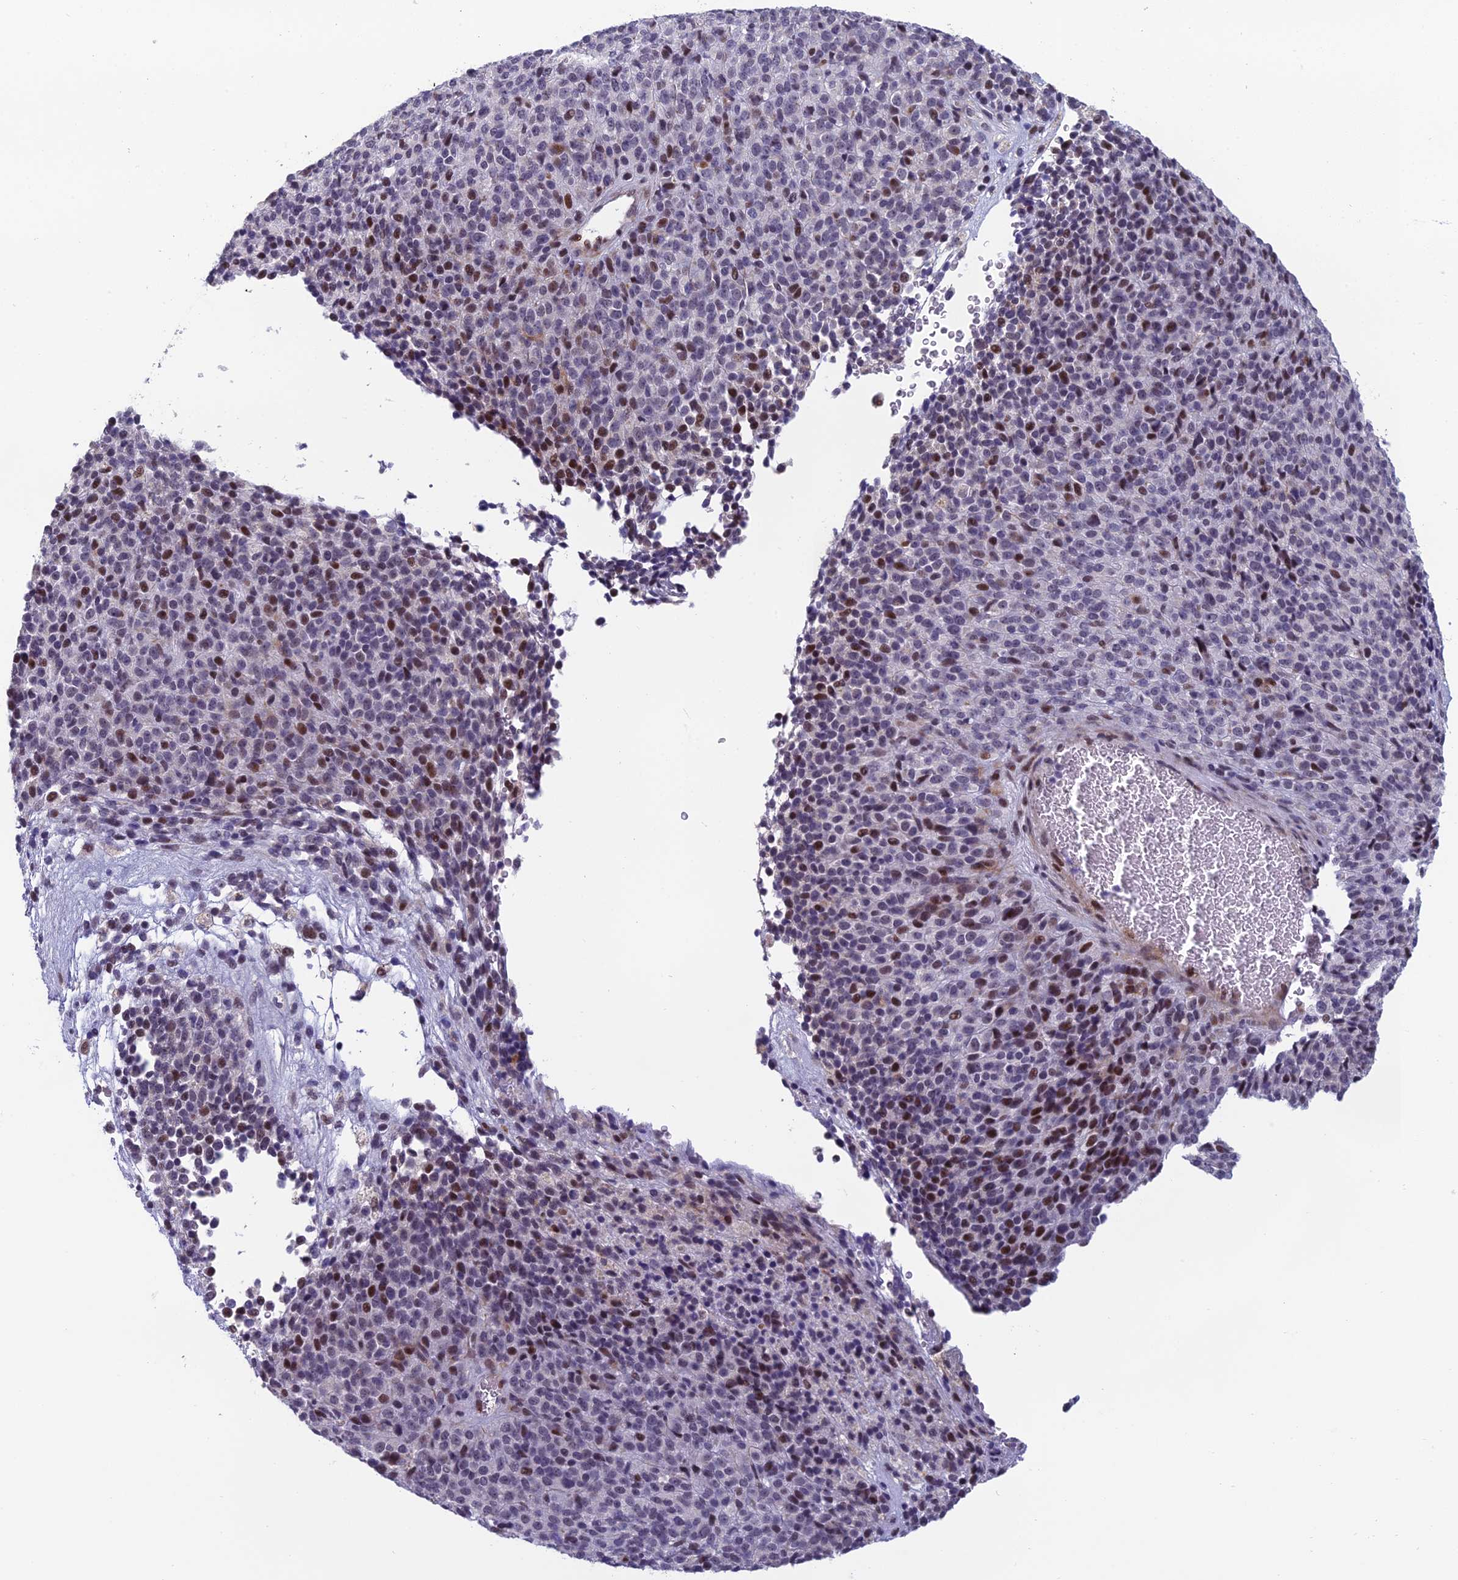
{"staining": {"intensity": "moderate", "quantity": "<25%", "location": "nuclear"}, "tissue": "melanoma", "cell_type": "Tumor cells", "image_type": "cancer", "snomed": [{"axis": "morphology", "description": "Malignant melanoma, Metastatic site"}, {"axis": "topography", "description": "Brain"}], "caption": "This photomicrograph displays immunohistochemistry staining of melanoma, with low moderate nuclear staining in about <25% of tumor cells.", "gene": "RGS17", "patient": {"sex": "female", "age": 56}}